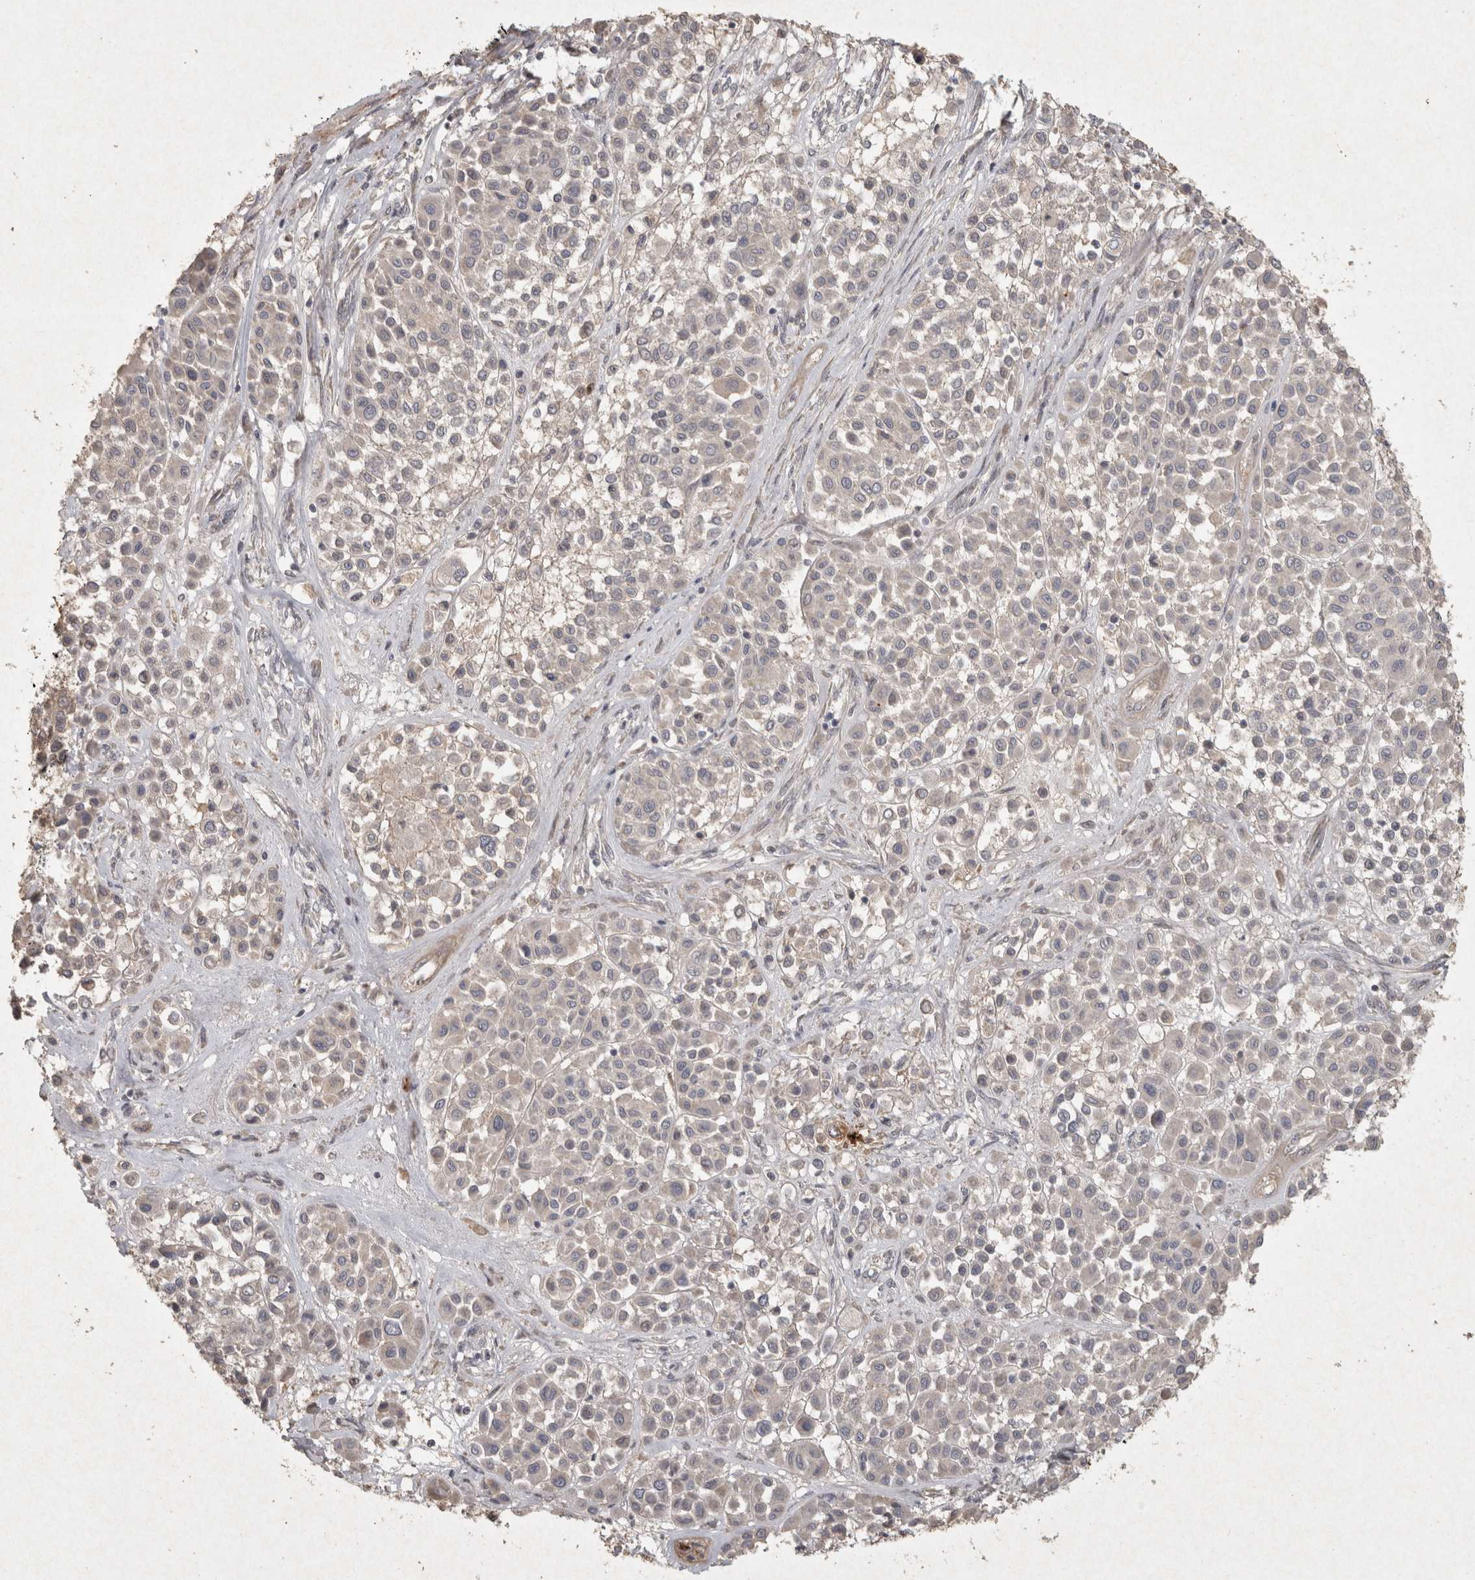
{"staining": {"intensity": "negative", "quantity": "none", "location": "none"}, "tissue": "melanoma", "cell_type": "Tumor cells", "image_type": "cancer", "snomed": [{"axis": "morphology", "description": "Malignant melanoma, Metastatic site"}, {"axis": "topography", "description": "Soft tissue"}], "caption": "Immunohistochemical staining of human melanoma demonstrates no significant expression in tumor cells. (Immunohistochemistry (ihc), brightfield microscopy, high magnification).", "gene": "OSTN", "patient": {"sex": "male", "age": 41}}